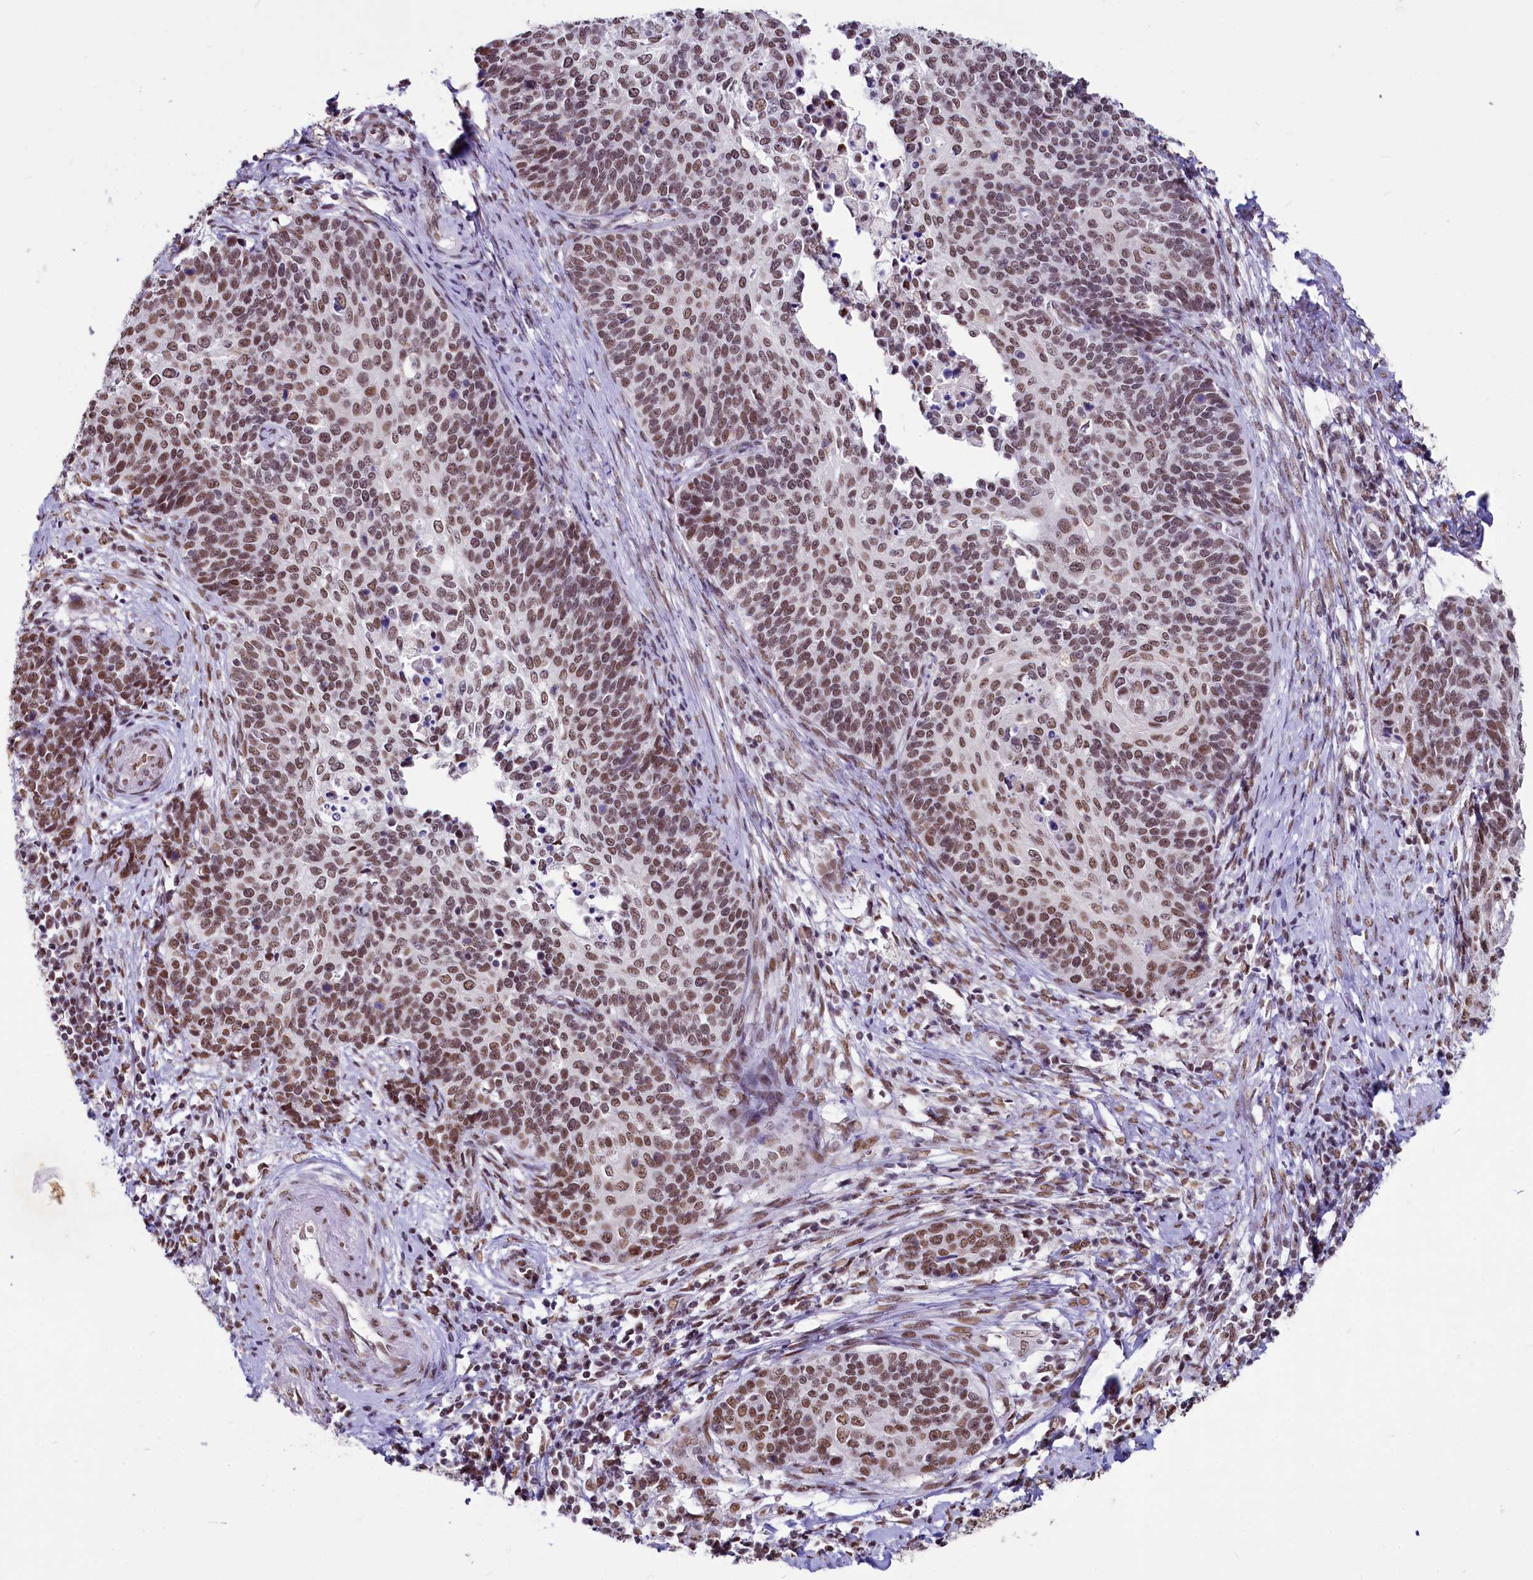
{"staining": {"intensity": "moderate", "quantity": ">75%", "location": "nuclear"}, "tissue": "cervical cancer", "cell_type": "Tumor cells", "image_type": "cancer", "snomed": [{"axis": "morphology", "description": "Squamous cell carcinoma, NOS"}, {"axis": "topography", "description": "Cervix"}], "caption": "Cervical squamous cell carcinoma stained with DAB IHC demonstrates medium levels of moderate nuclear staining in approximately >75% of tumor cells. Using DAB (3,3'-diaminobenzidine) (brown) and hematoxylin (blue) stains, captured at high magnification using brightfield microscopy.", "gene": "PARPBP", "patient": {"sex": "female", "age": 39}}